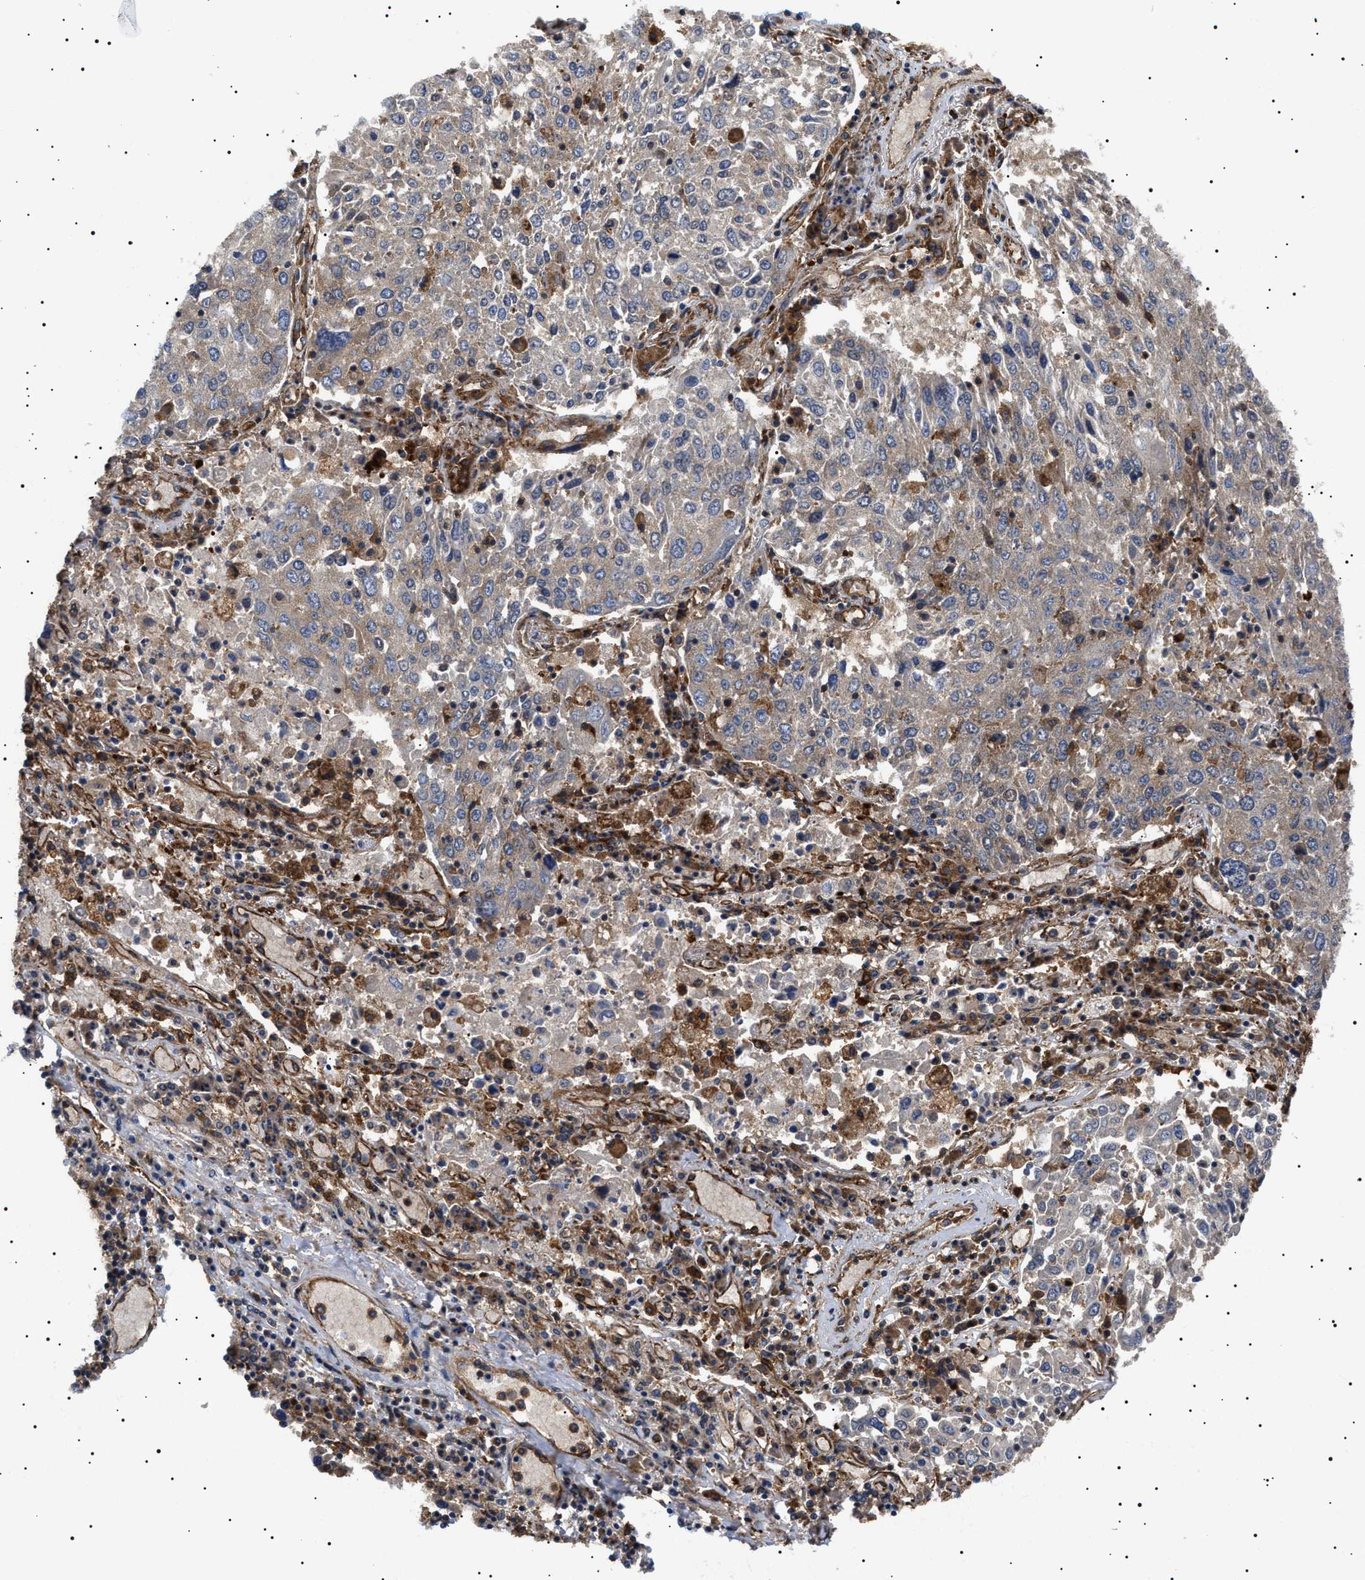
{"staining": {"intensity": "negative", "quantity": "none", "location": "none"}, "tissue": "lung cancer", "cell_type": "Tumor cells", "image_type": "cancer", "snomed": [{"axis": "morphology", "description": "Squamous cell carcinoma, NOS"}, {"axis": "topography", "description": "Lung"}], "caption": "This photomicrograph is of lung squamous cell carcinoma stained with immunohistochemistry to label a protein in brown with the nuclei are counter-stained blue. There is no expression in tumor cells.", "gene": "TPP2", "patient": {"sex": "male", "age": 65}}